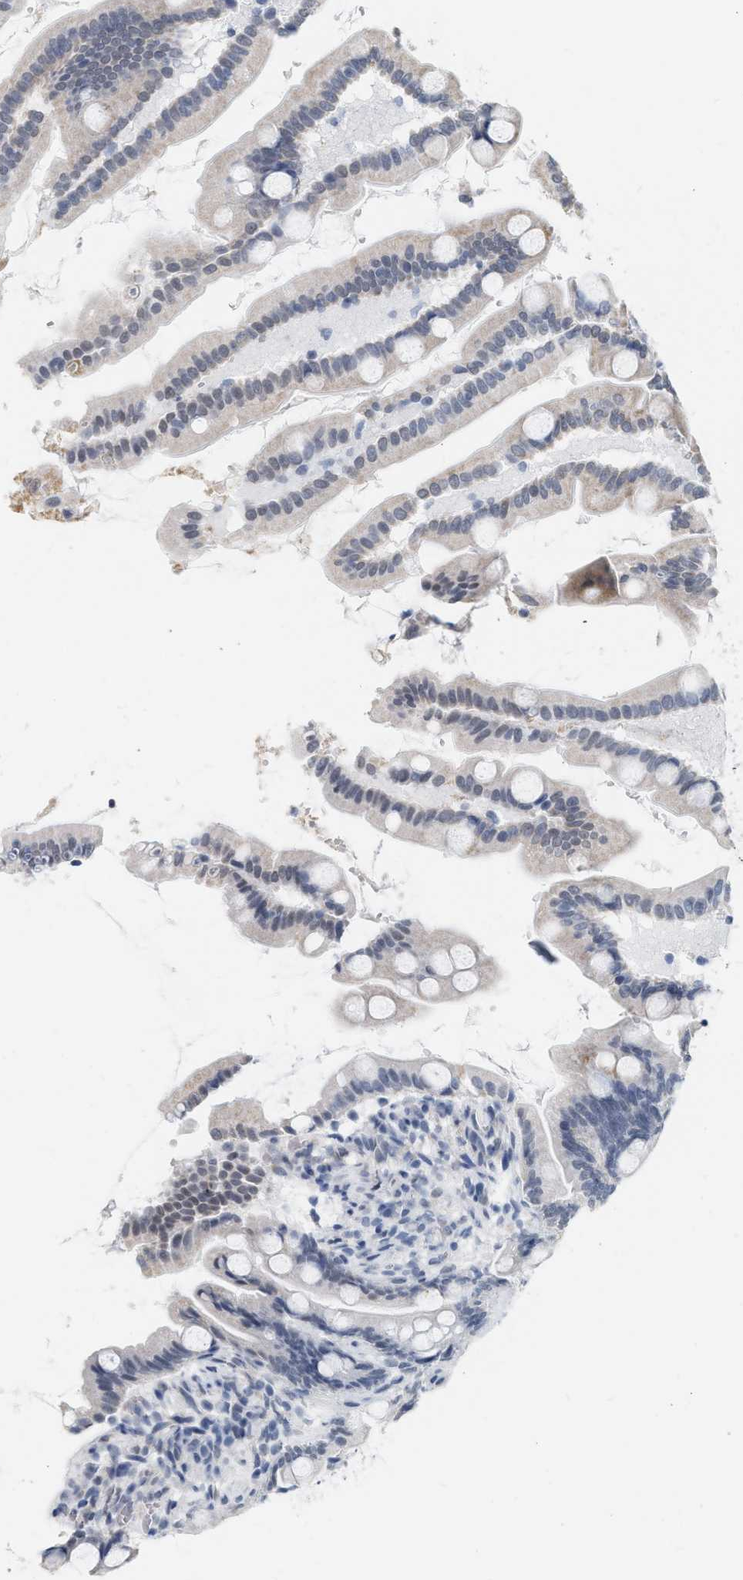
{"staining": {"intensity": "moderate", "quantity": "<25%", "location": "cytoplasmic/membranous"}, "tissue": "small intestine", "cell_type": "Glandular cells", "image_type": "normal", "snomed": [{"axis": "morphology", "description": "Normal tissue, NOS"}, {"axis": "topography", "description": "Small intestine"}], "caption": "An IHC photomicrograph of normal tissue is shown. Protein staining in brown labels moderate cytoplasmic/membranous positivity in small intestine within glandular cells.", "gene": "XIRP1", "patient": {"sex": "female", "age": 56}}